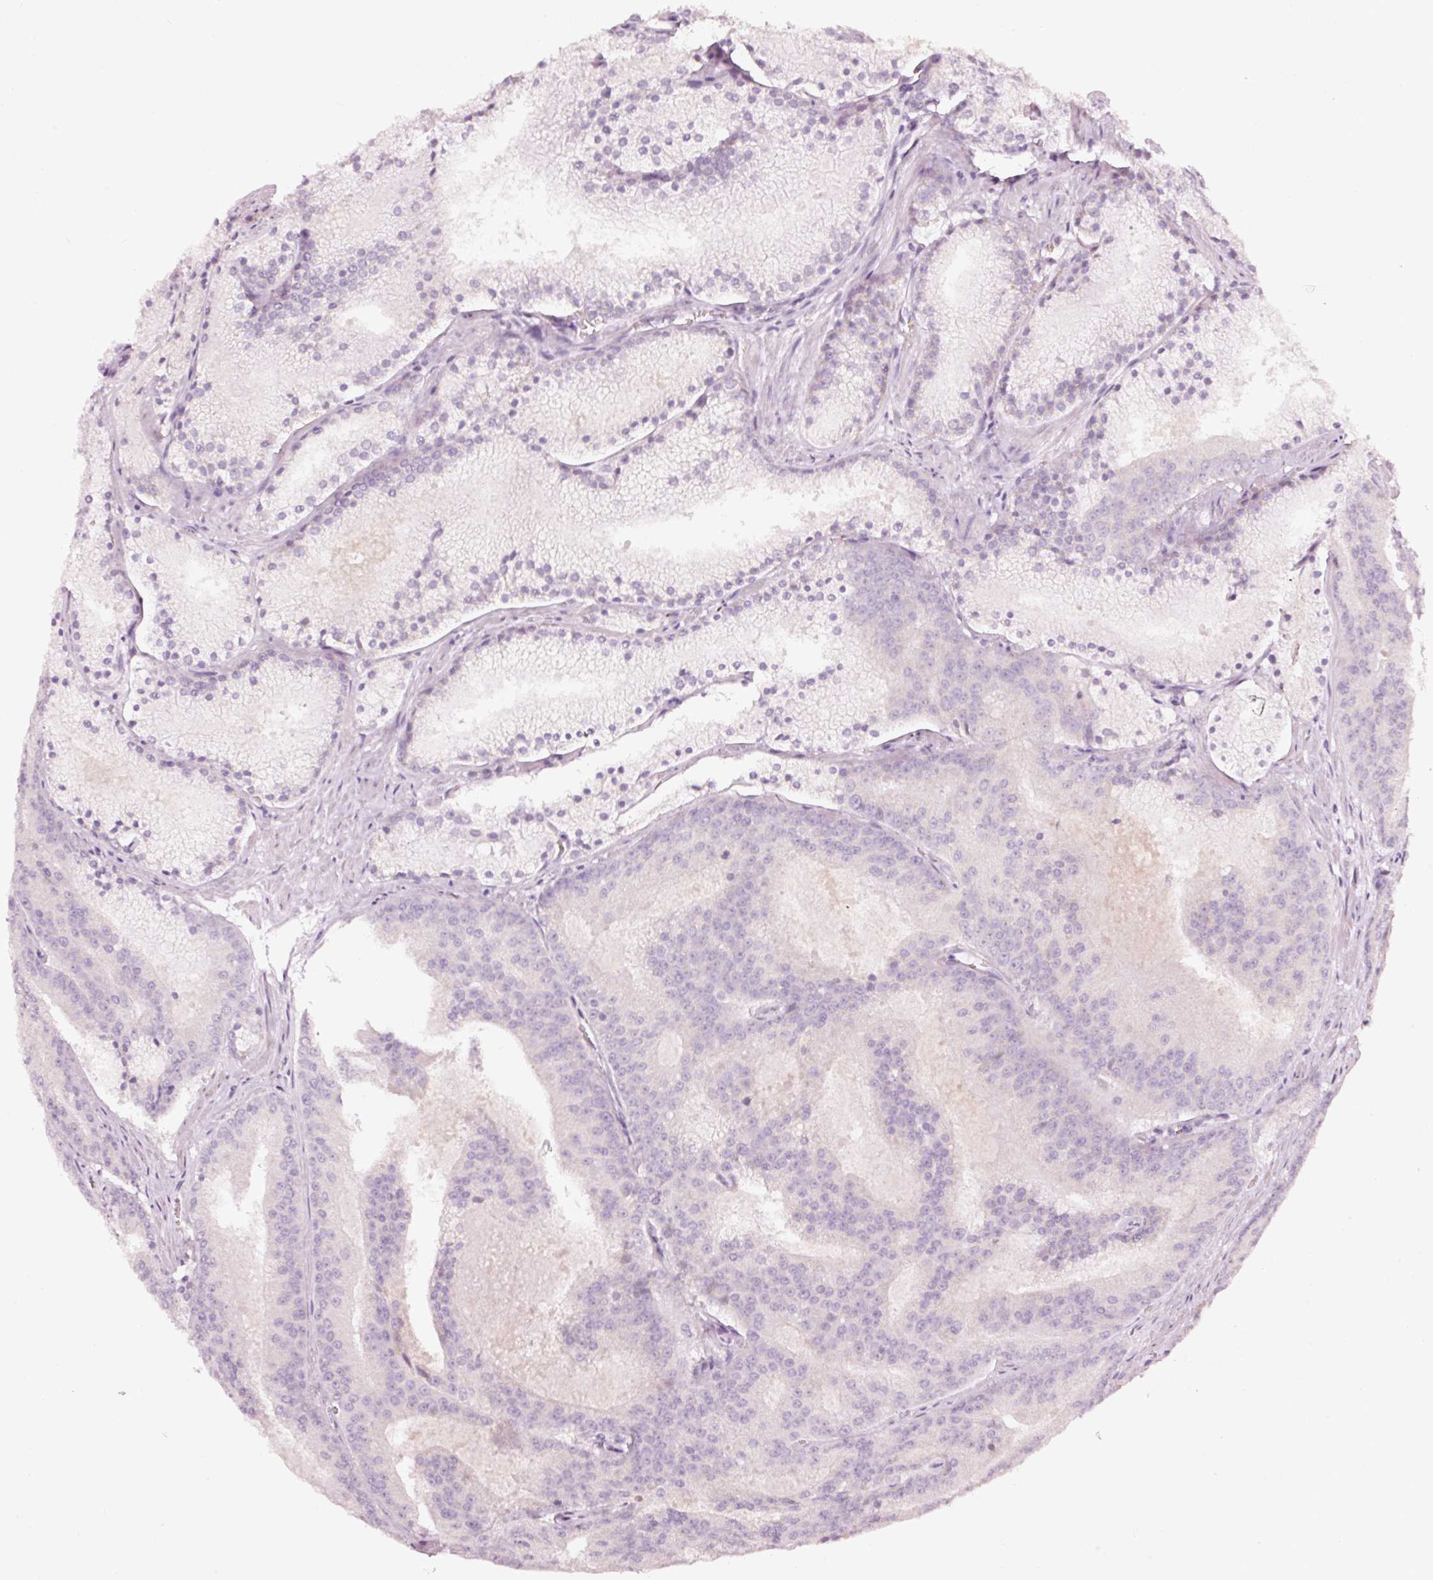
{"staining": {"intensity": "negative", "quantity": "none", "location": "none"}, "tissue": "prostate cancer", "cell_type": "Tumor cells", "image_type": "cancer", "snomed": [{"axis": "morphology", "description": "Adenocarcinoma, High grade"}, {"axis": "topography", "description": "Prostate"}], "caption": "An immunohistochemistry (IHC) image of prostate cancer (adenocarcinoma (high-grade)) is shown. There is no staining in tumor cells of prostate cancer (adenocarcinoma (high-grade)). The staining is performed using DAB brown chromogen with nuclei counter-stained in using hematoxylin.", "gene": "LDHAL6B", "patient": {"sex": "male", "age": 61}}